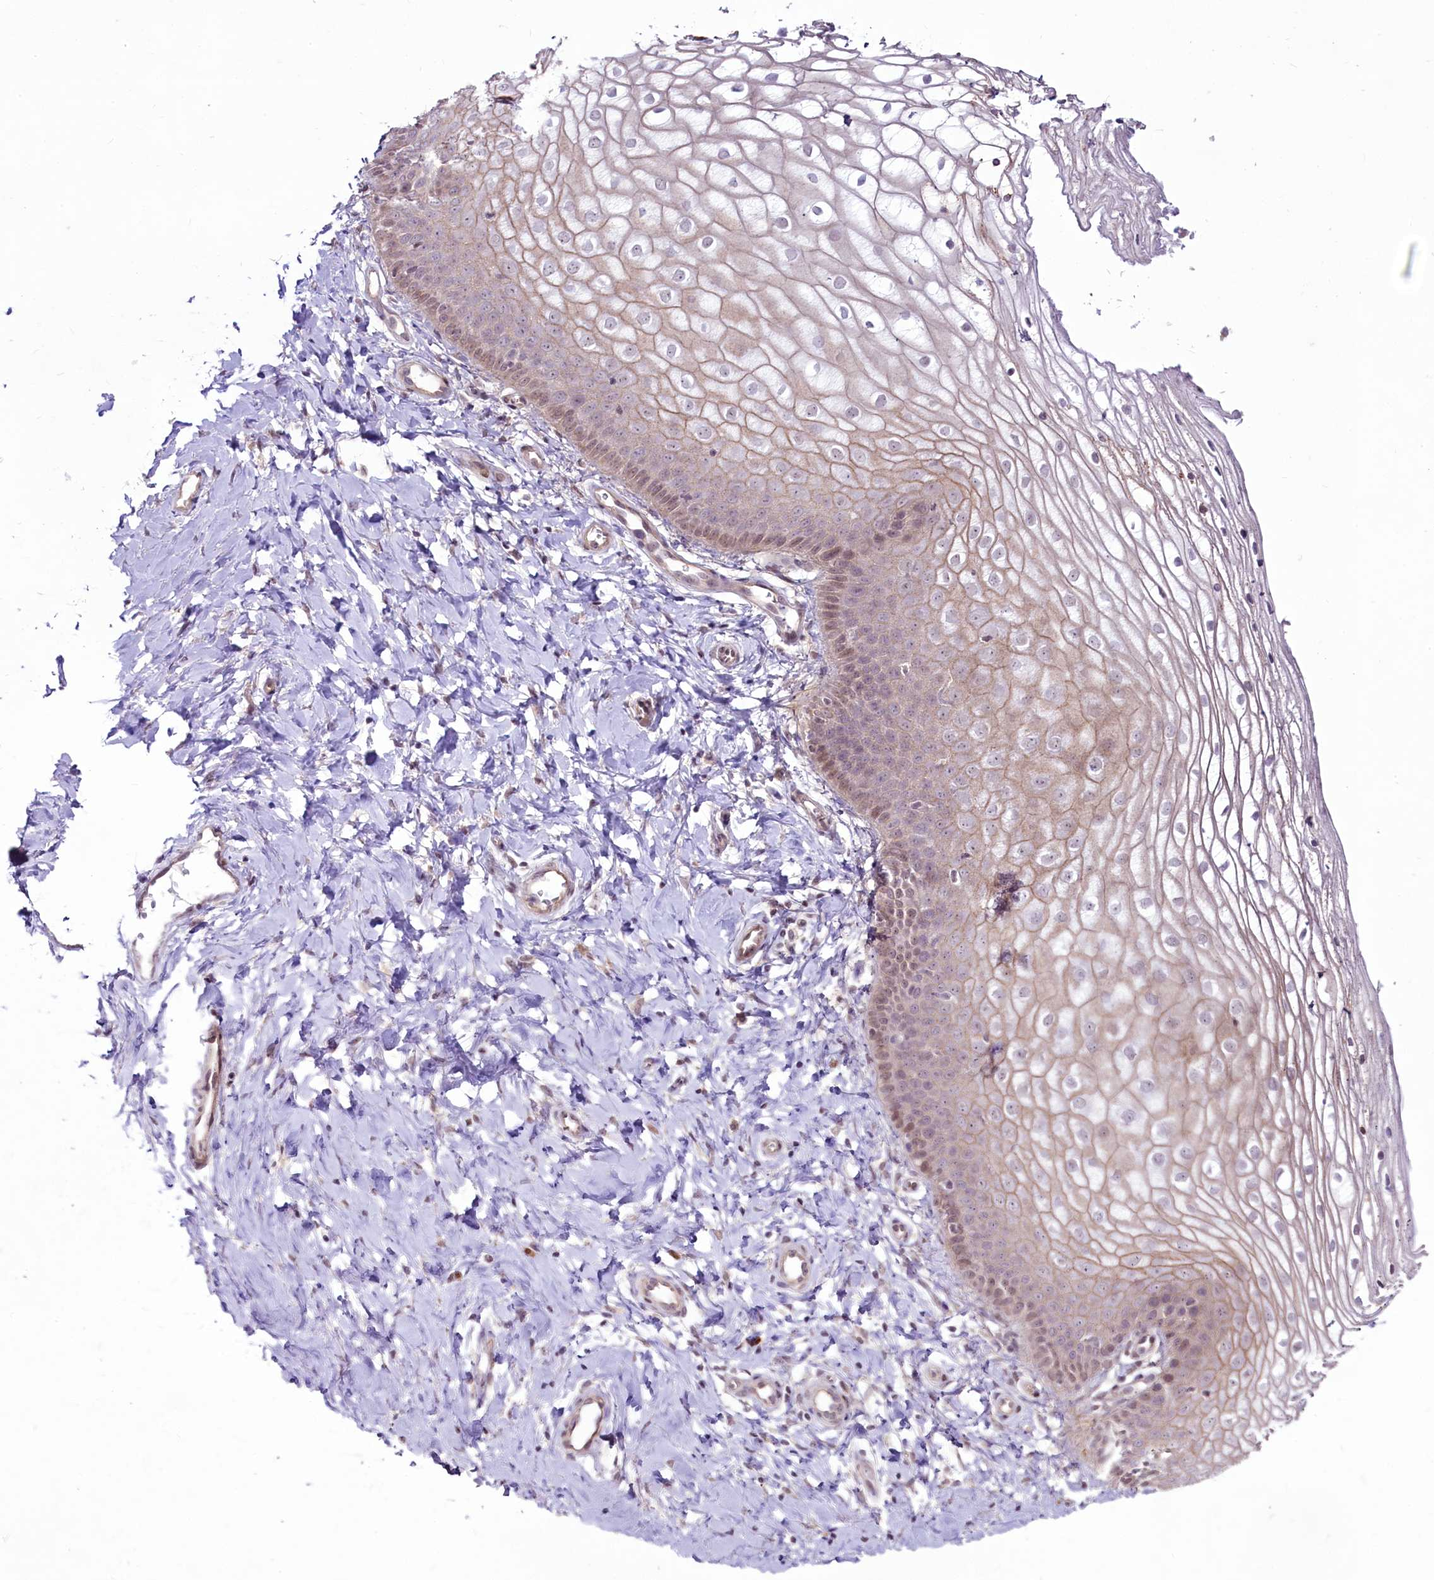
{"staining": {"intensity": "moderate", "quantity": "25%-75%", "location": "cytoplasmic/membranous,nuclear"}, "tissue": "vagina", "cell_type": "Squamous epithelial cells", "image_type": "normal", "snomed": [{"axis": "morphology", "description": "Normal tissue, NOS"}, {"axis": "topography", "description": "Vagina"}], "caption": "DAB (3,3'-diaminobenzidine) immunohistochemical staining of unremarkable vagina shows moderate cytoplasmic/membranous,nuclear protein positivity in about 25%-75% of squamous epithelial cells.", "gene": "RSBN1", "patient": {"sex": "female", "age": 68}}